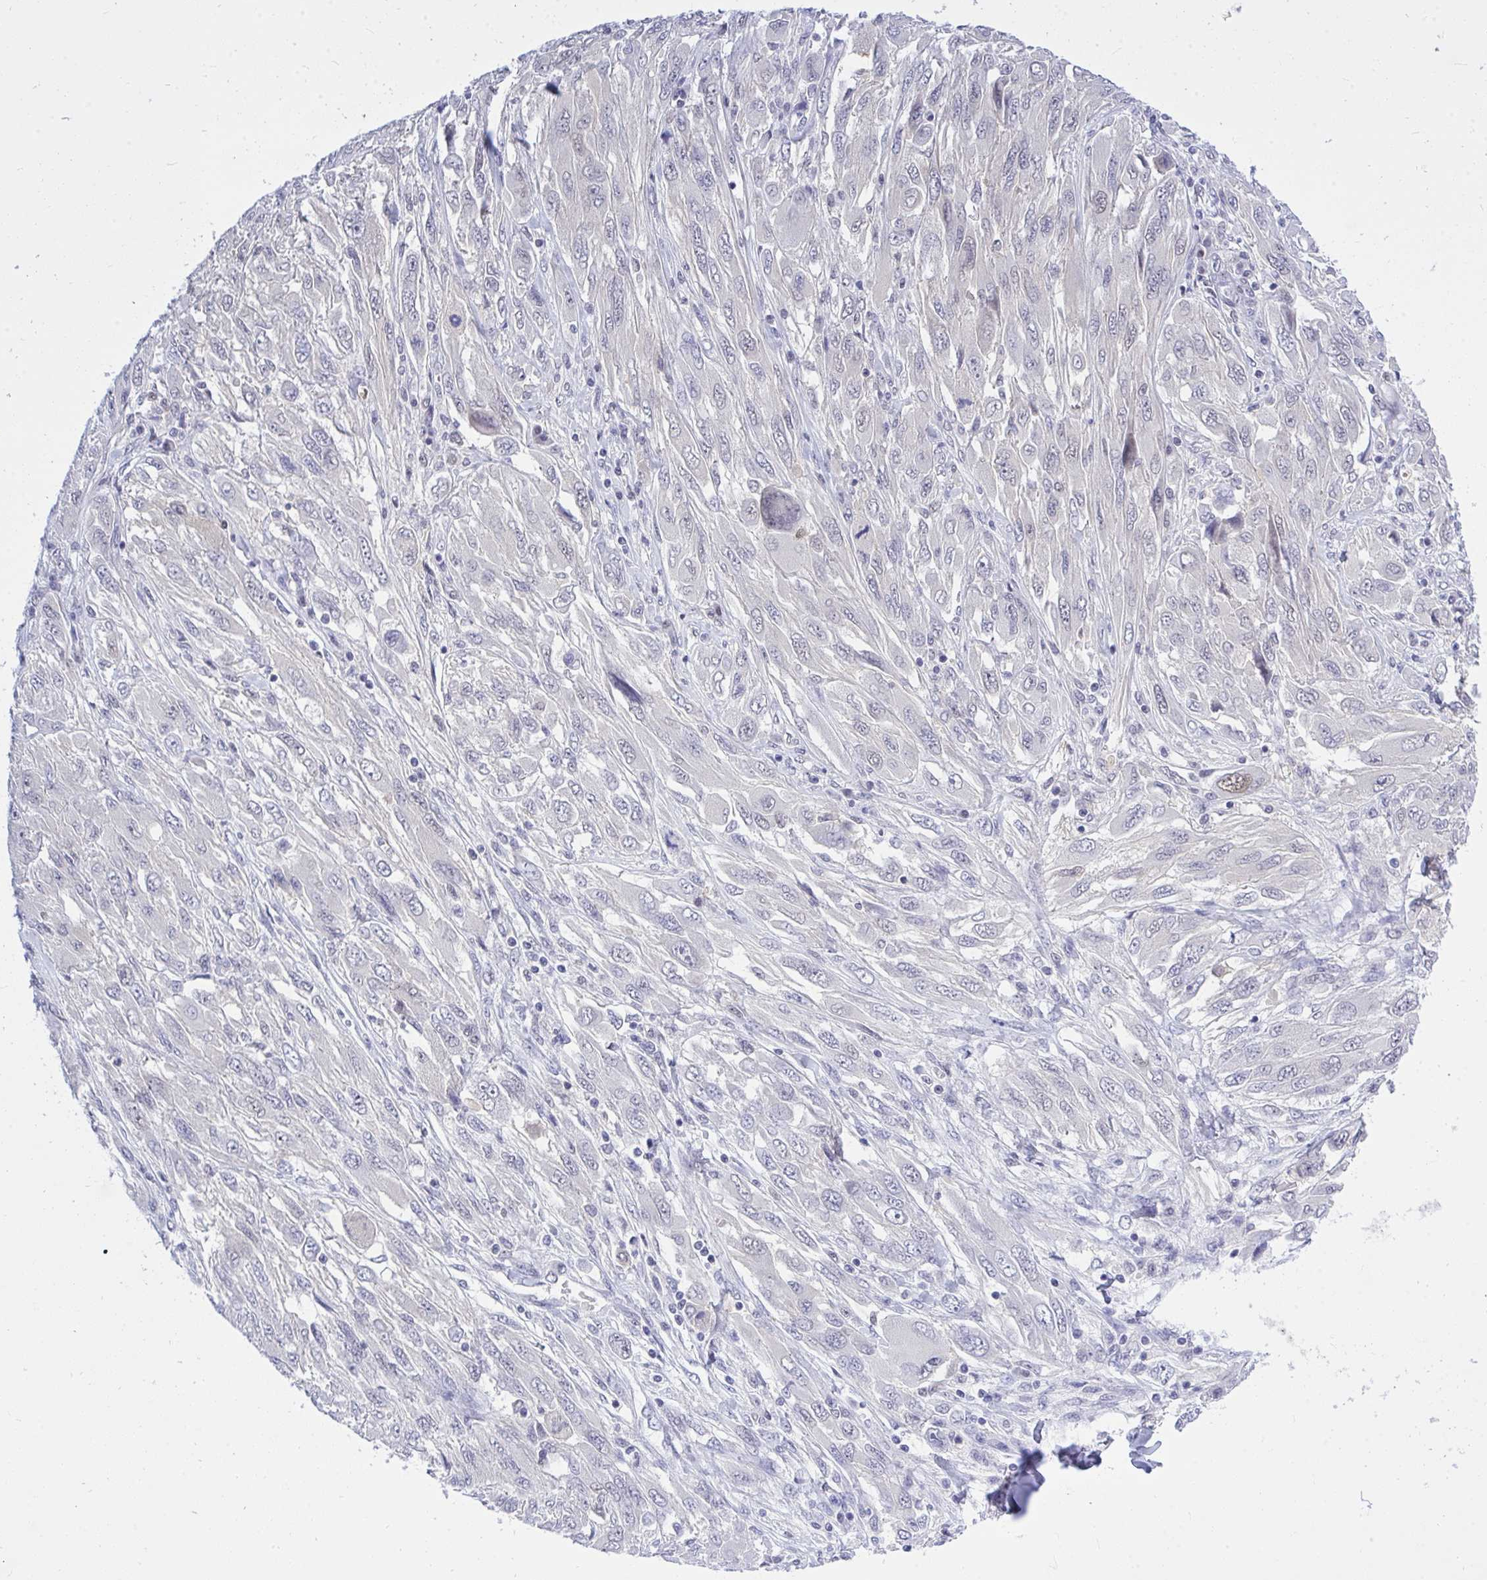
{"staining": {"intensity": "negative", "quantity": "none", "location": "none"}, "tissue": "melanoma", "cell_type": "Tumor cells", "image_type": "cancer", "snomed": [{"axis": "morphology", "description": "Malignant melanoma, NOS"}, {"axis": "topography", "description": "Skin"}], "caption": "Immunohistochemistry micrograph of neoplastic tissue: human malignant melanoma stained with DAB displays no significant protein positivity in tumor cells.", "gene": "THOP1", "patient": {"sex": "female", "age": 91}}